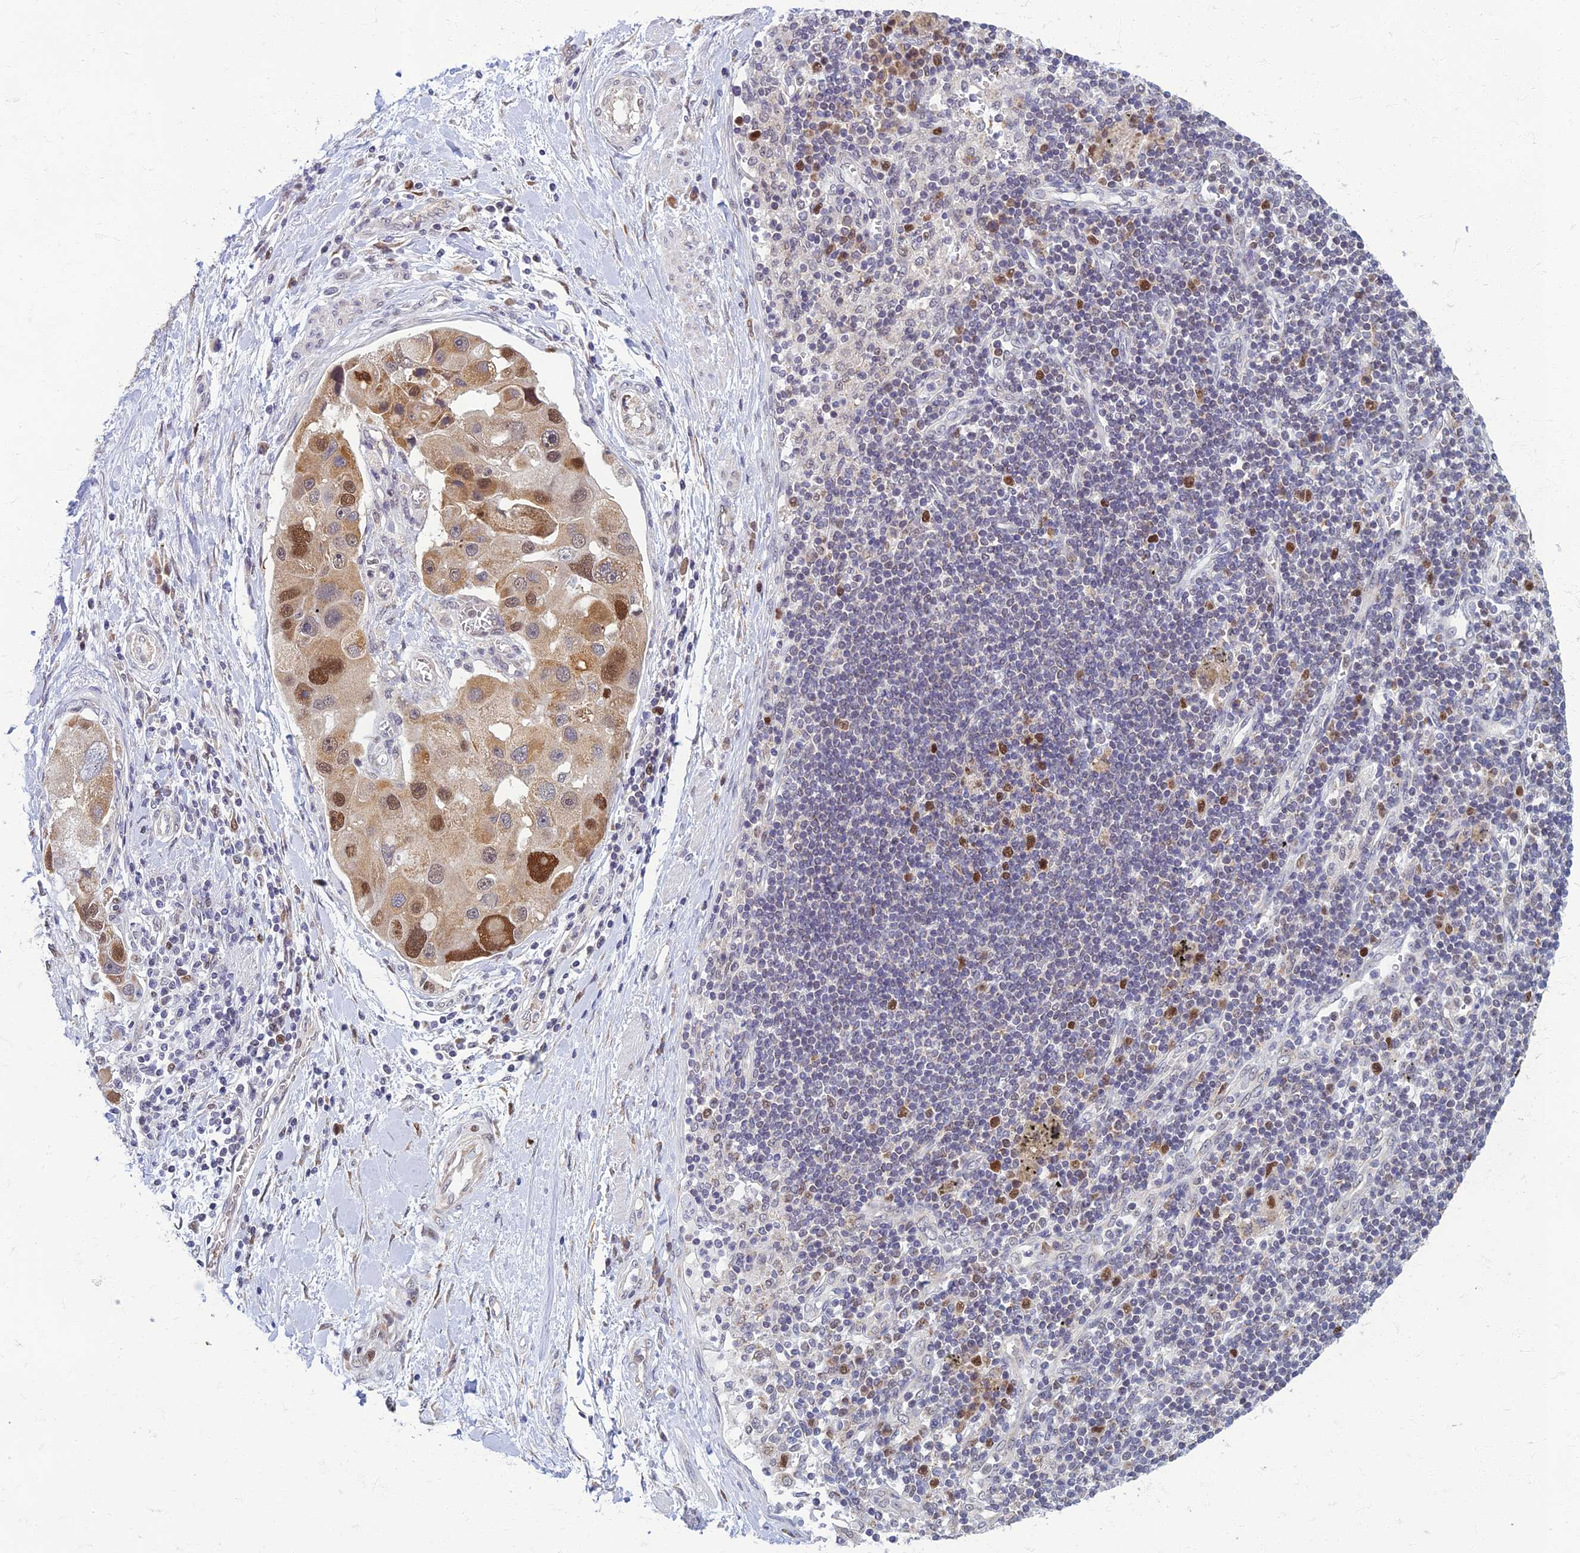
{"staining": {"intensity": "moderate", "quantity": "25%-75%", "location": "nuclear"}, "tissue": "lung cancer", "cell_type": "Tumor cells", "image_type": "cancer", "snomed": [{"axis": "morphology", "description": "Adenocarcinoma, NOS"}, {"axis": "topography", "description": "Lung"}], "caption": "The immunohistochemical stain shows moderate nuclear positivity in tumor cells of lung adenocarcinoma tissue. The protein of interest is stained brown, and the nuclei are stained in blue (DAB IHC with brightfield microscopy, high magnification).", "gene": "EARS2", "patient": {"sex": "female", "age": 54}}